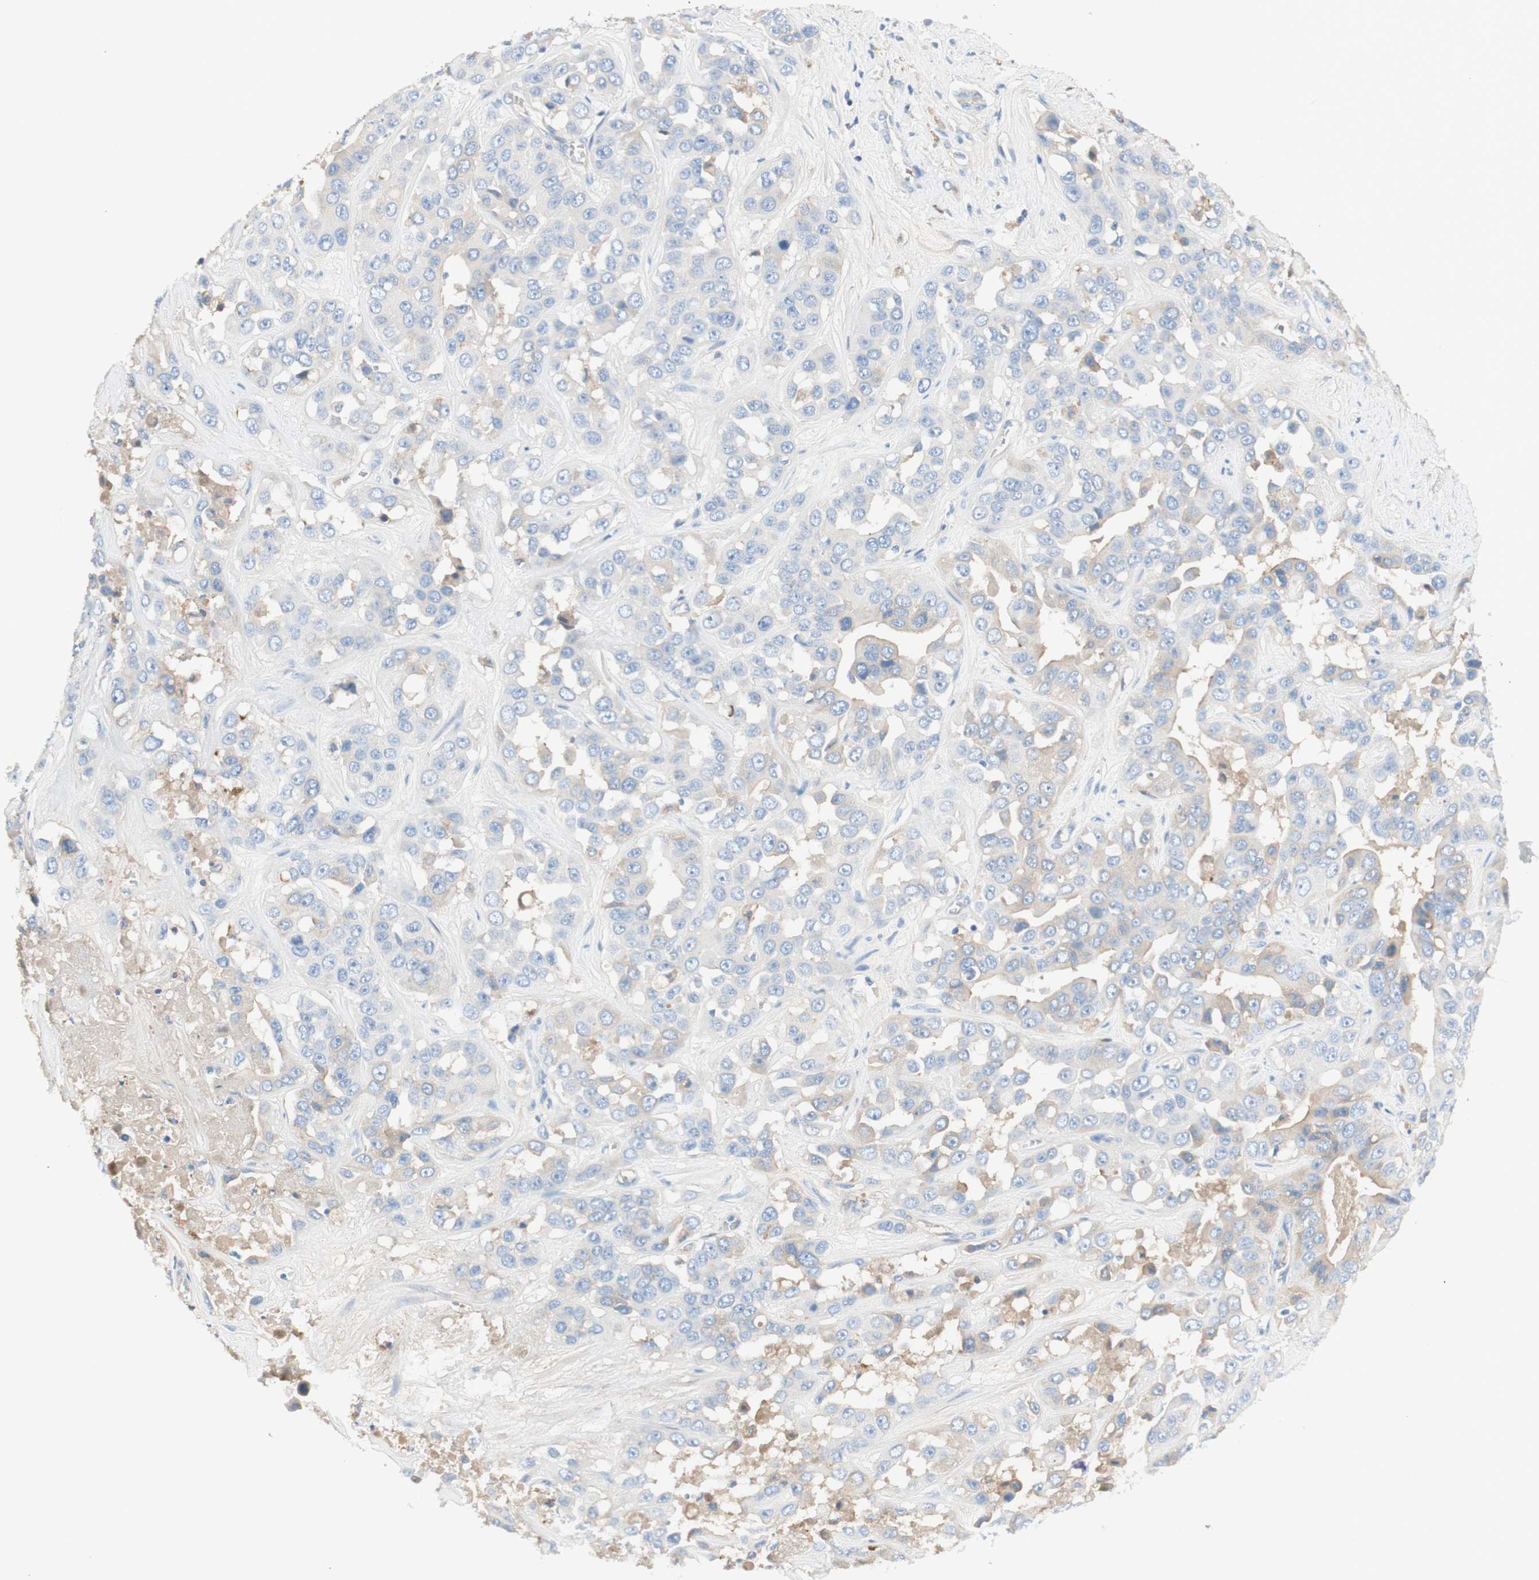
{"staining": {"intensity": "negative", "quantity": "none", "location": "none"}, "tissue": "liver cancer", "cell_type": "Tumor cells", "image_type": "cancer", "snomed": [{"axis": "morphology", "description": "Cholangiocarcinoma"}, {"axis": "topography", "description": "Liver"}], "caption": "This is a image of immunohistochemistry (IHC) staining of liver cancer, which shows no staining in tumor cells.", "gene": "KNG1", "patient": {"sex": "female", "age": 52}}